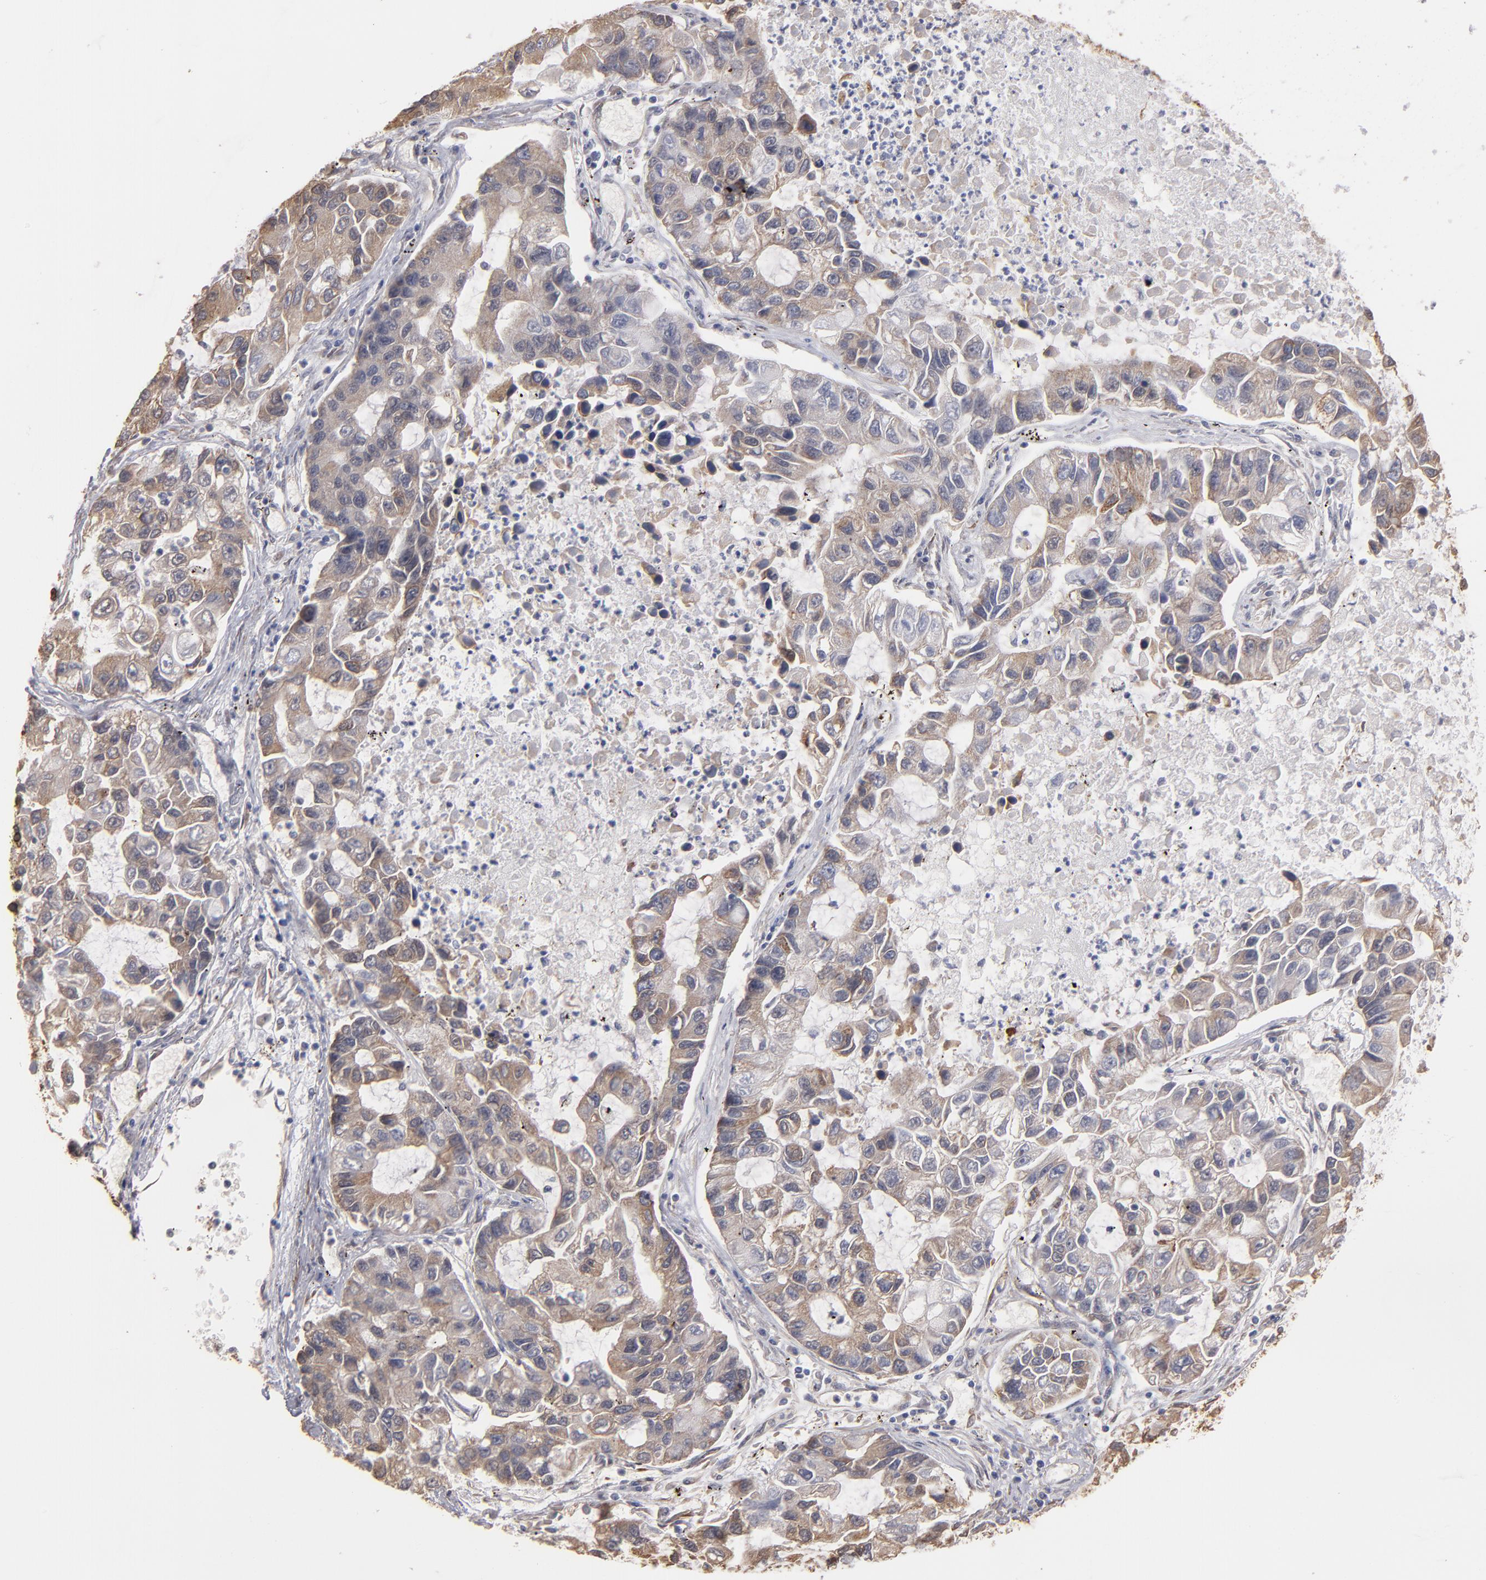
{"staining": {"intensity": "weak", "quantity": ">75%", "location": "cytoplasmic/membranous"}, "tissue": "lung cancer", "cell_type": "Tumor cells", "image_type": "cancer", "snomed": [{"axis": "morphology", "description": "Adenocarcinoma, NOS"}, {"axis": "topography", "description": "Lung"}], "caption": "Protein analysis of adenocarcinoma (lung) tissue demonstrates weak cytoplasmic/membranous positivity in about >75% of tumor cells.", "gene": "PGRMC1", "patient": {"sex": "female", "age": 51}}